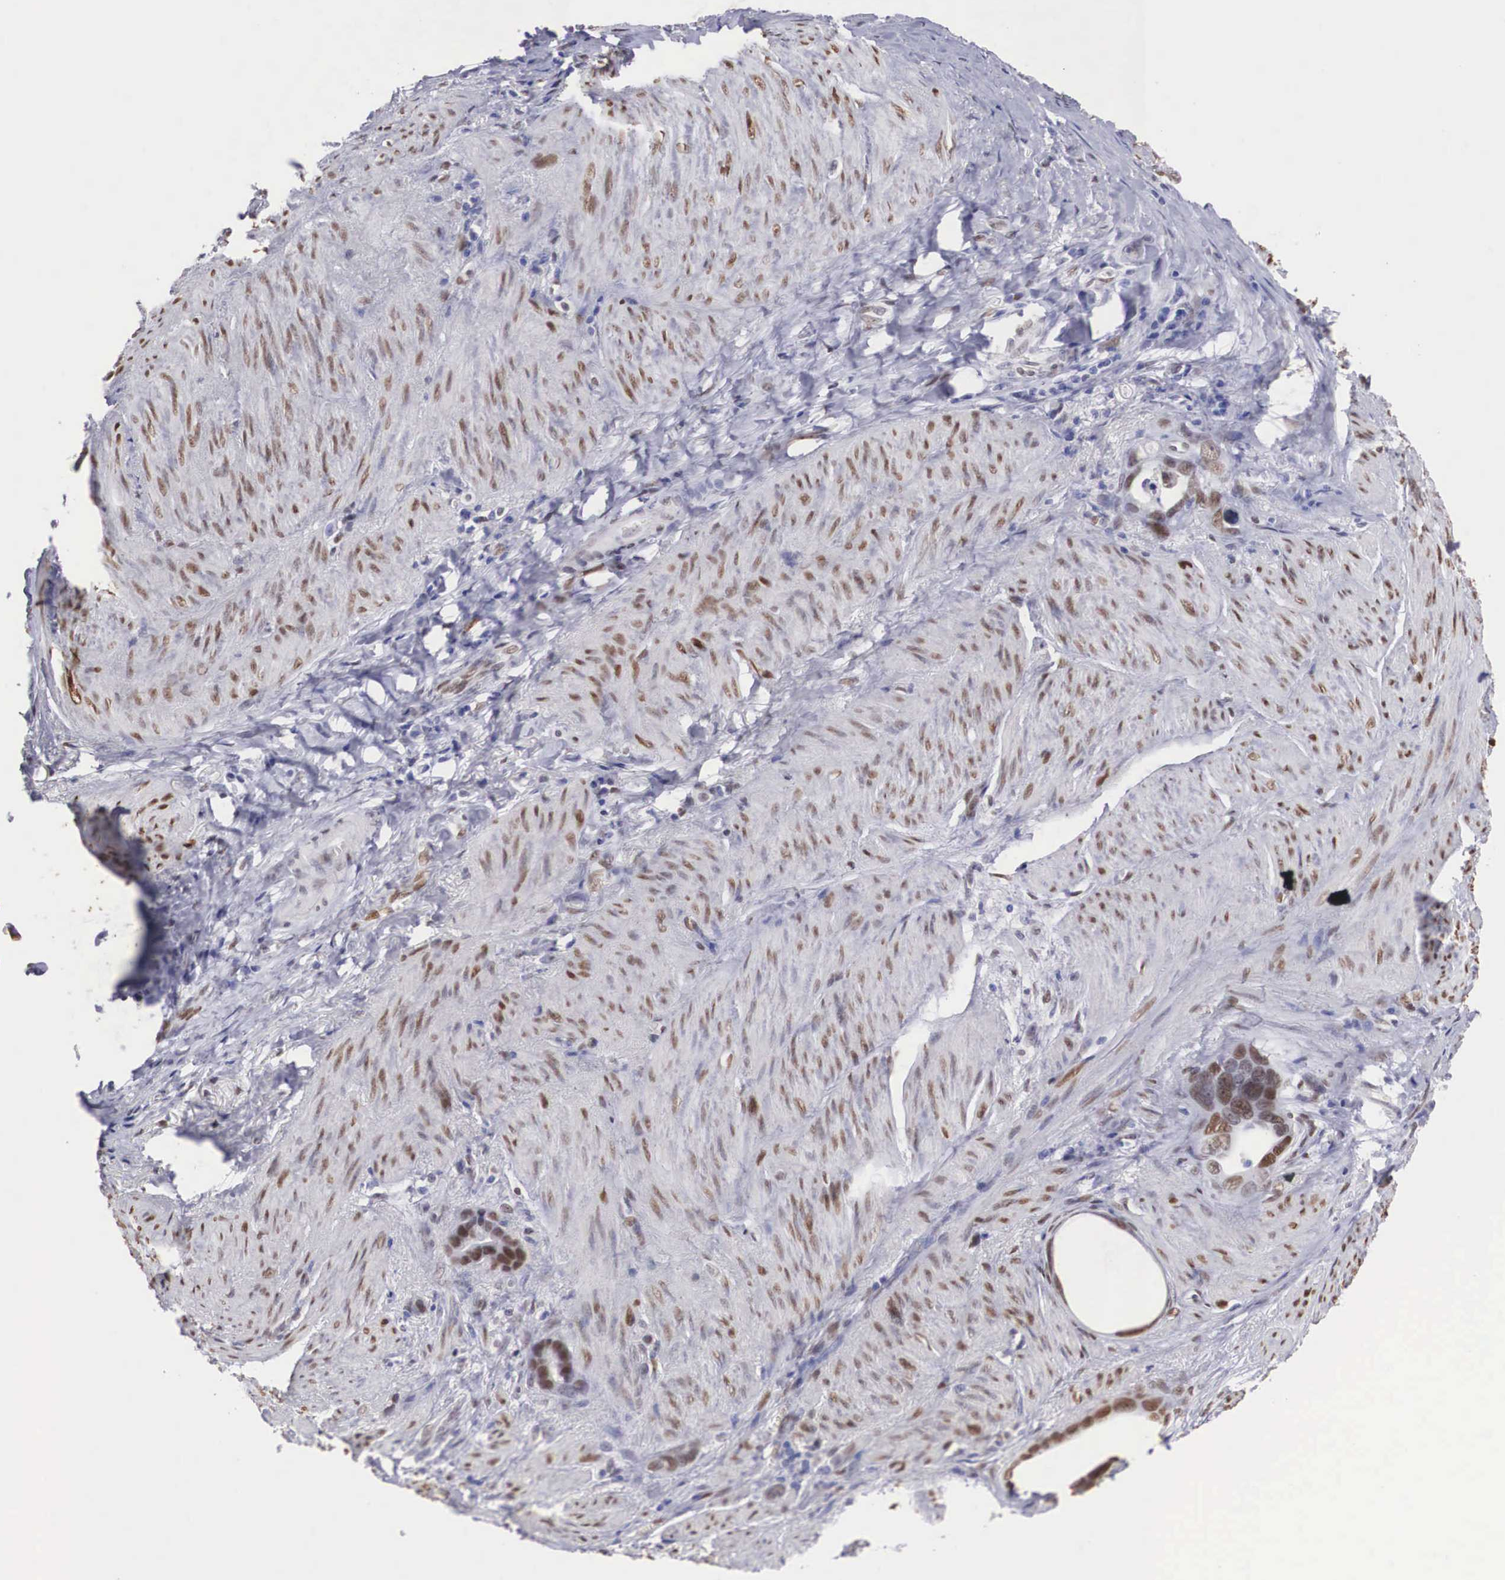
{"staining": {"intensity": "moderate", "quantity": ">75%", "location": "nuclear"}, "tissue": "stomach cancer", "cell_type": "Tumor cells", "image_type": "cancer", "snomed": [{"axis": "morphology", "description": "Adenocarcinoma, NOS"}, {"axis": "topography", "description": "Stomach"}], "caption": "Immunohistochemical staining of human stomach adenocarcinoma shows medium levels of moderate nuclear protein staining in about >75% of tumor cells.", "gene": "HMGN5", "patient": {"sex": "male", "age": 78}}